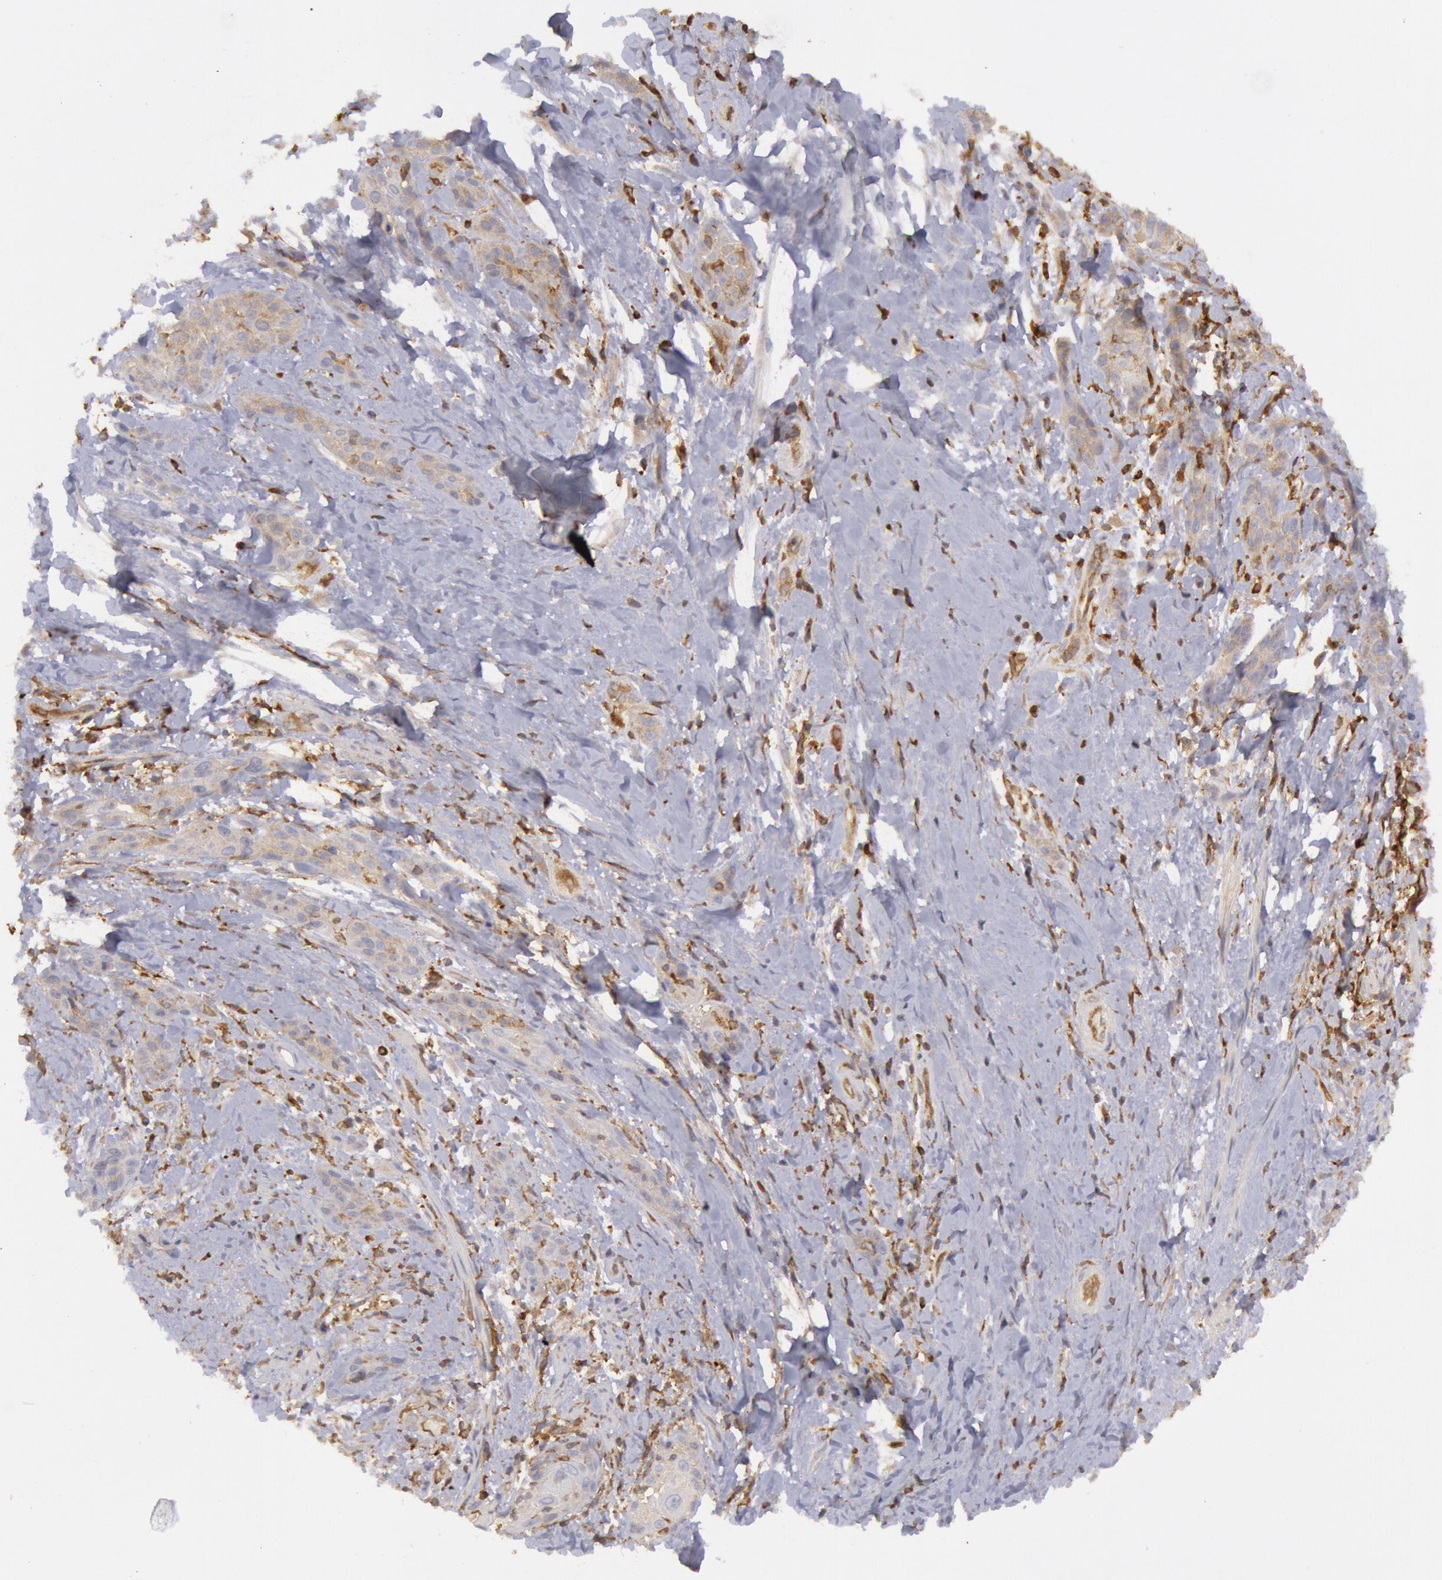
{"staining": {"intensity": "weak", "quantity": ">75%", "location": "cytoplasmic/membranous"}, "tissue": "skin cancer", "cell_type": "Tumor cells", "image_type": "cancer", "snomed": [{"axis": "morphology", "description": "Squamous cell carcinoma, NOS"}, {"axis": "topography", "description": "Skin"}, {"axis": "topography", "description": "Anal"}], "caption": "Squamous cell carcinoma (skin) was stained to show a protein in brown. There is low levels of weak cytoplasmic/membranous staining in approximately >75% of tumor cells. The staining was performed using DAB (3,3'-diaminobenzidine), with brown indicating positive protein expression. Nuclei are stained blue with hematoxylin.", "gene": "IKBKB", "patient": {"sex": "male", "age": 64}}